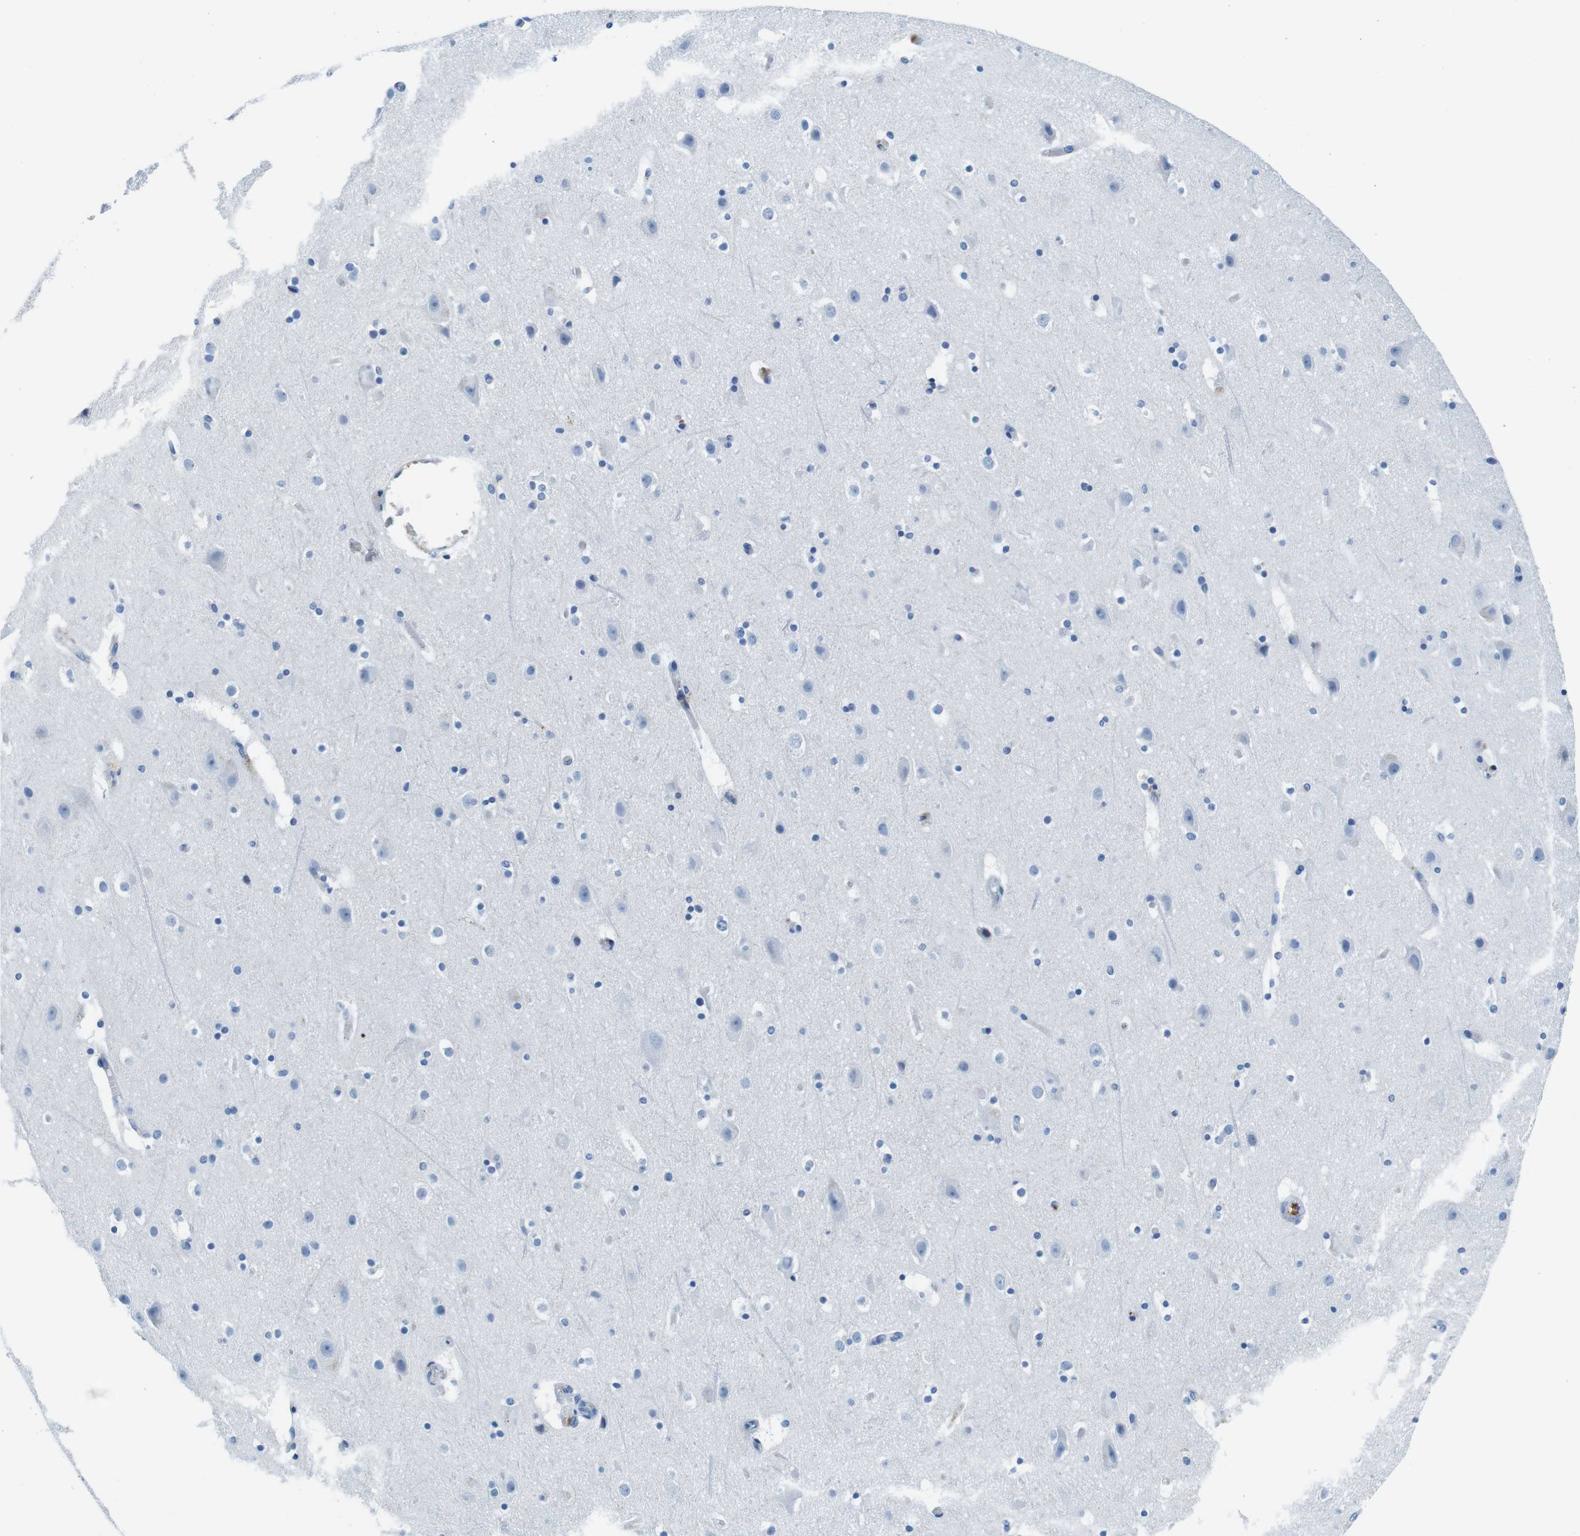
{"staining": {"intensity": "negative", "quantity": "none", "location": "none"}, "tissue": "cerebral cortex", "cell_type": "Endothelial cells", "image_type": "normal", "snomed": [{"axis": "morphology", "description": "Normal tissue, NOS"}, {"axis": "topography", "description": "Cerebral cortex"}], "caption": "Photomicrograph shows no protein positivity in endothelial cells of benign cerebral cortex.", "gene": "IGKC", "patient": {"sex": "male", "age": 45}}